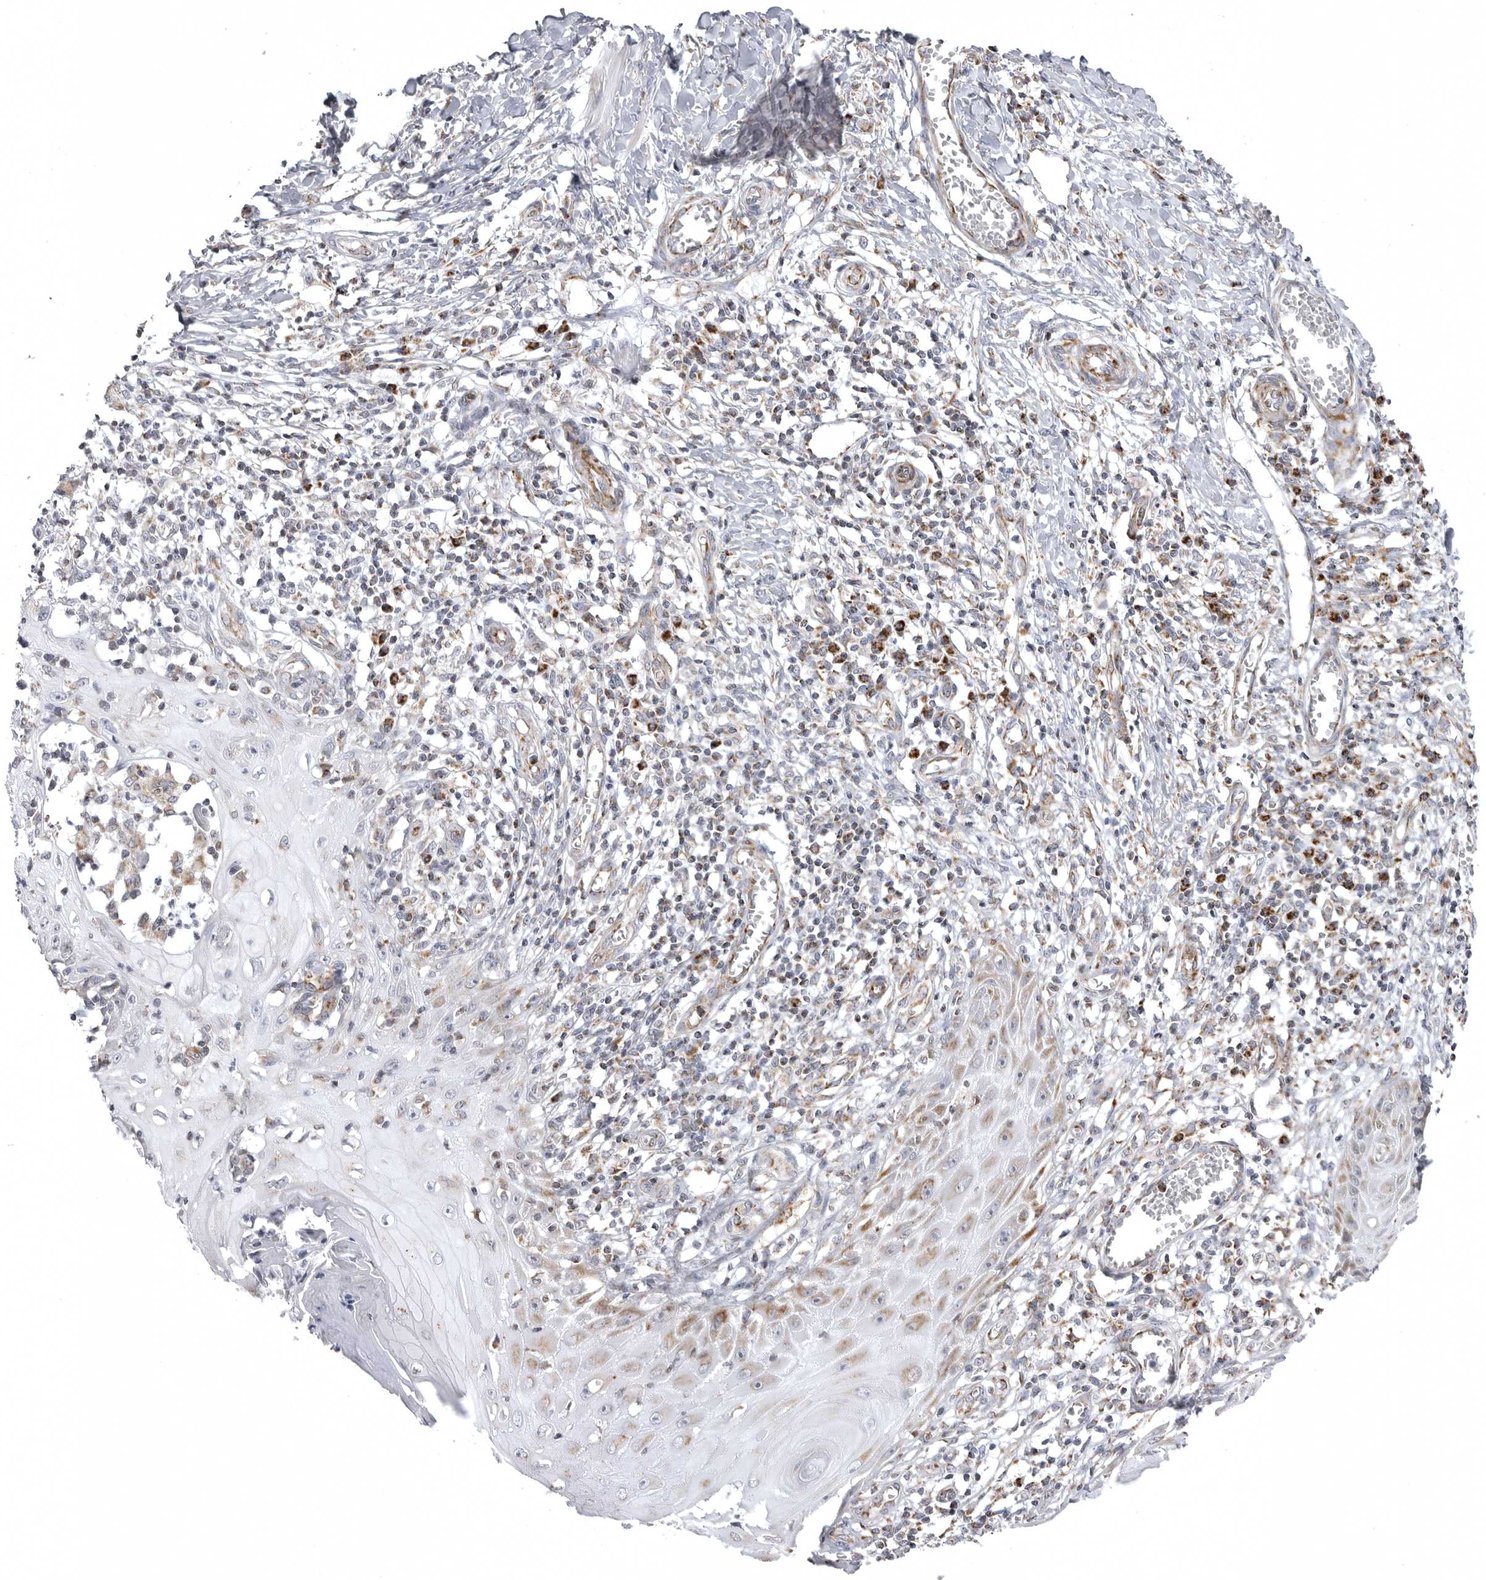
{"staining": {"intensity": "moderate", "quantity": "<25%", "location": "cytoplasmic/membranous"}, "tissue": "skin cancer", "cell_type": "Tumor cells", "image_type": "cancer", "snomed": [{"axis": "morphology", "description": "Squamous cell carcinoma, NOS"}, {"axis": "topography", "description": "Skin"}], "caption": "Immunohistochemical staining of human skin cancer reveals low levels of moderate cytoplasmic/membranous staining in approximately <25% of tumor cells. (Stains: DAB (3,3'-diaminobenzidine) in brown, nuclei in blue, Microscopy: brightfield microscopy at high magnification).", "gene": "TUFM", "patient": {"sex": "female", "age": 73}}